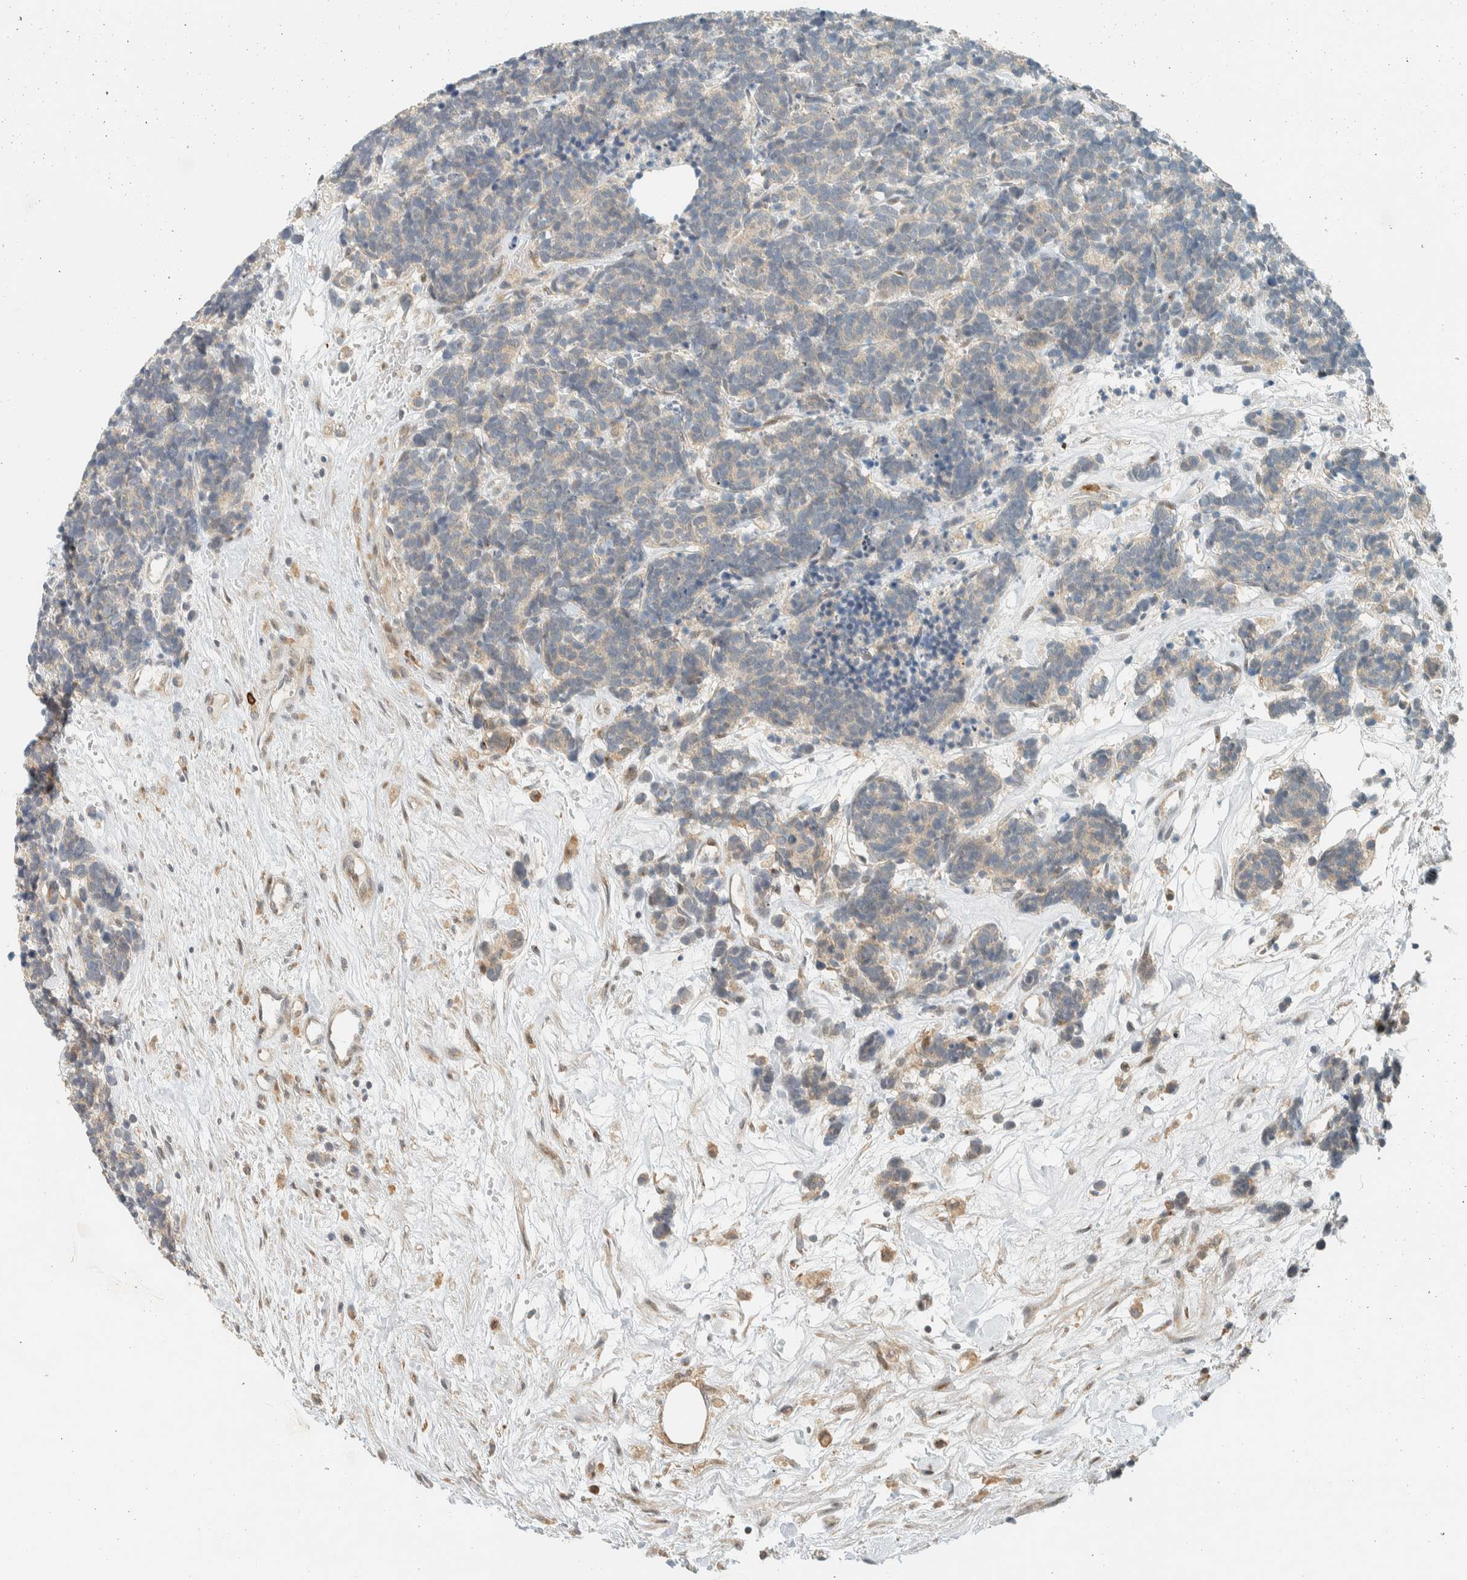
{"staining": {"intensity": "weak", "quantity": "25%-75%", "location": "cytoplasmic/membranous"}, "tissue": "carcinoid", "cell_type": "Tumor cells", "image_type": "cancer", "snomed": [{"axis": "morphology", "description": "Carcinoma, NOS"}, {"axis": "morphology", "description": "Carcinoid, malignant, NOS"}, {"axis": "topography", "description": "Urinary bladder"}], "caption": "This is a histology image of IHC staining of carcinoid, which shows weak staining in the cytoplasmic/membranous of tumor cells.", "gene": "CCDC171", "patient": {"sex": "male", "age": 57}}